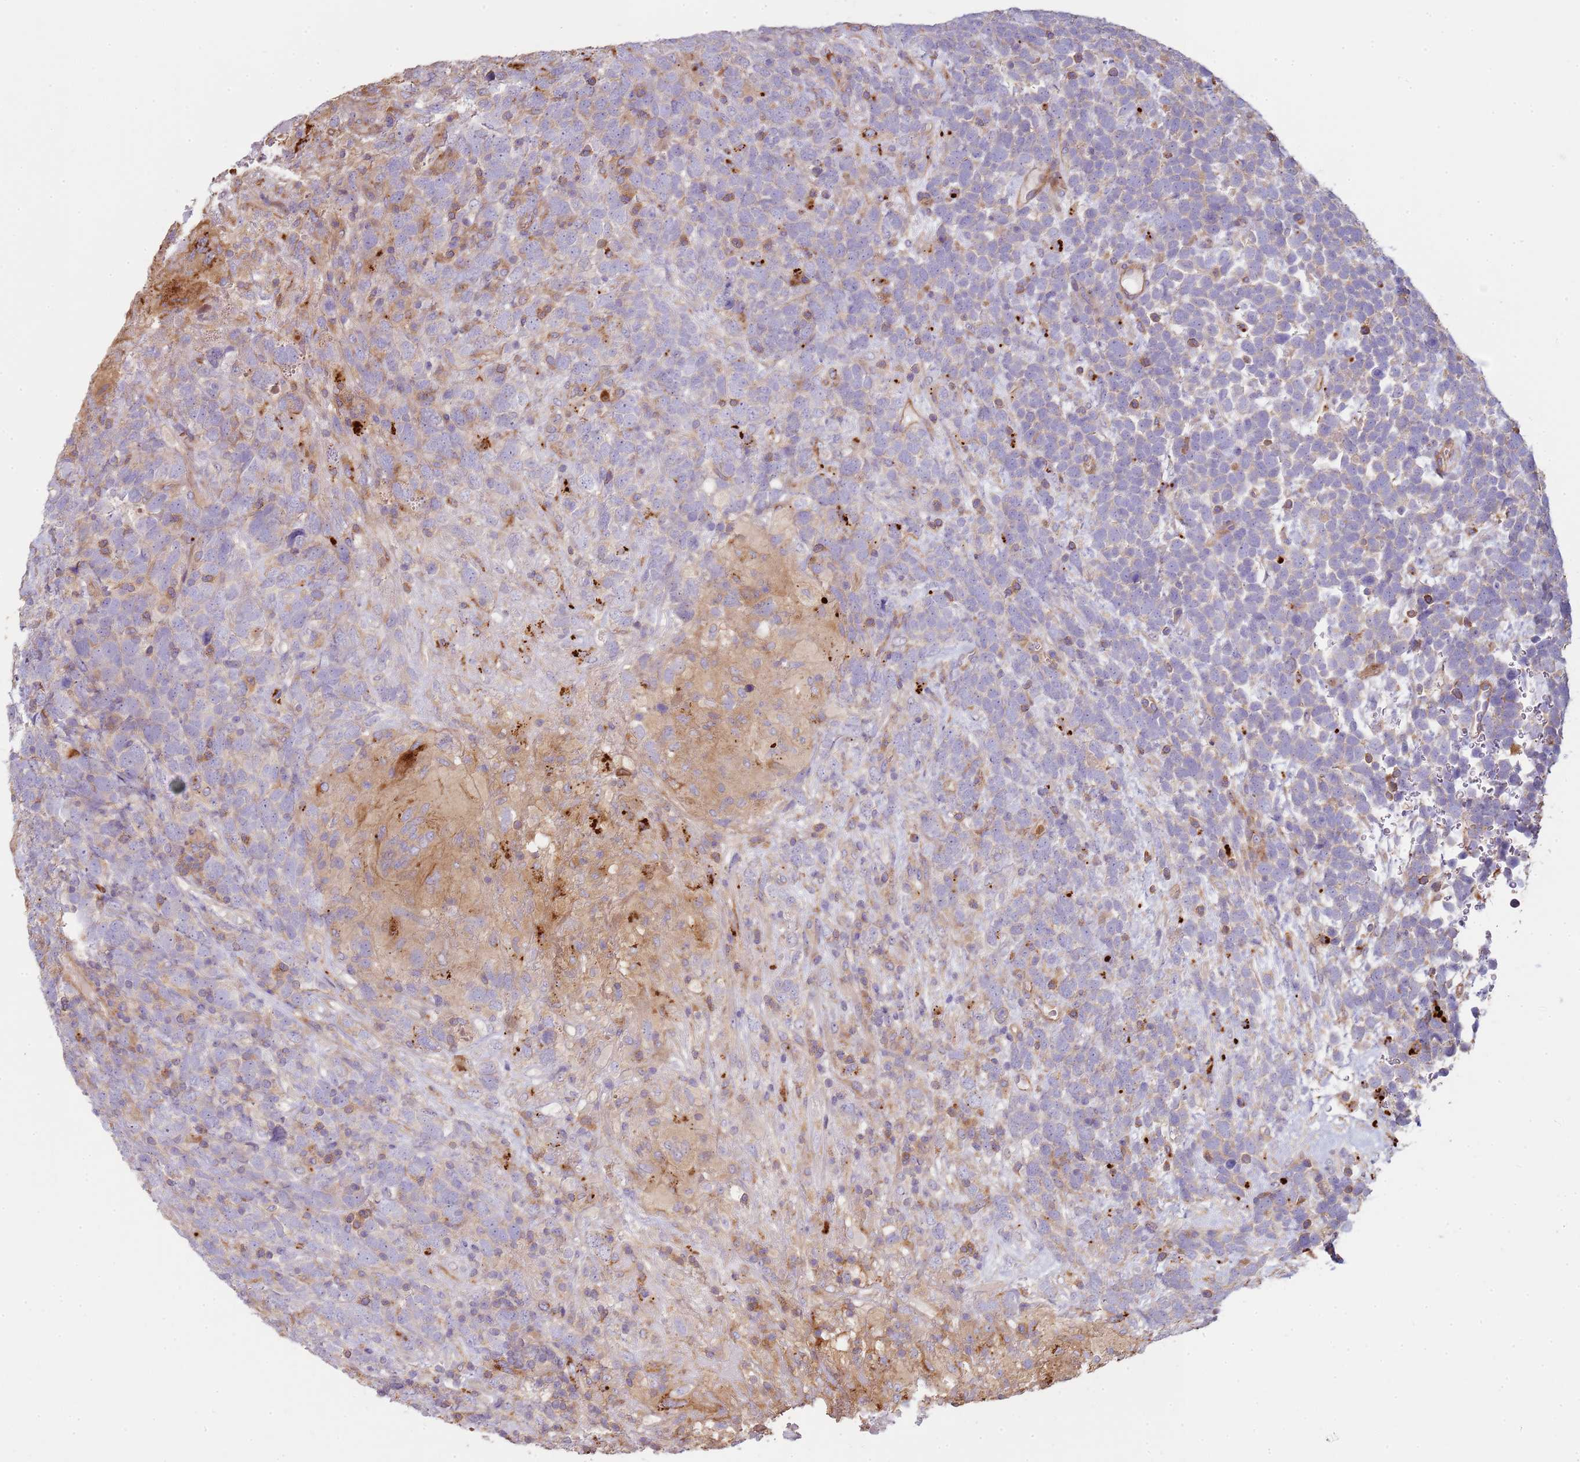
{"staining": {"intensity": "negative", "quantity": "none", "location": "none"}, "tissue": "urothelial cancer", "cell_type": "Tumor cells", "image_type": "cancer", "snomed": [{"axis": "morphology", "description": "Urothelial carcinoma, High grade"}, {"axis": "topography", "description": "Urinary bladder"}], "caption": "The immunohistochemistry (IHC) histopathology image has no significant expression in tumor cells of urothelial cancer tissue.", "gene": "NDUFAF4", "patient": {"sex": "female", "age": 82}}